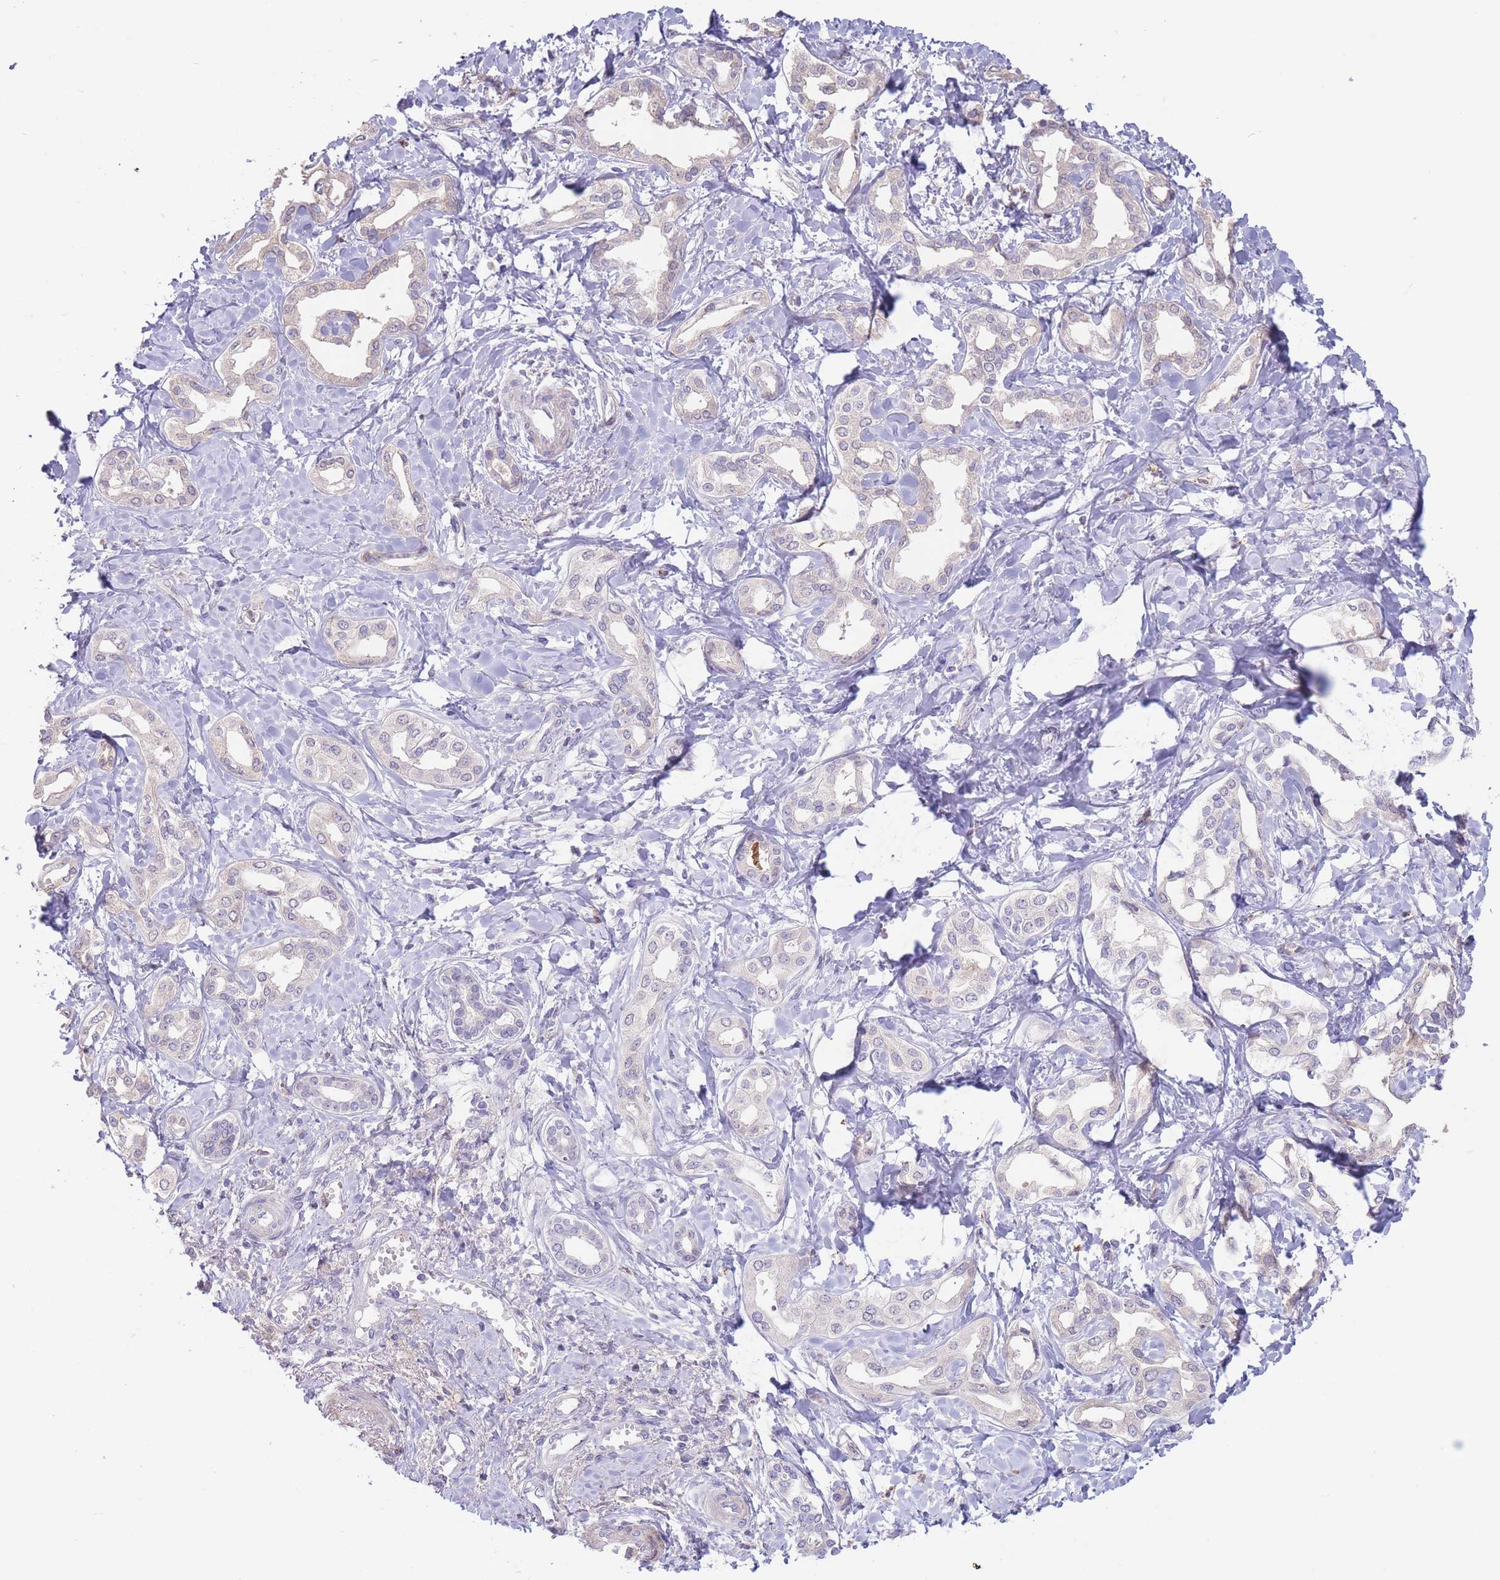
{"staining": {"intensity": "negative", "quantity": "none", "location": "none"}, "tissue": "liver cancer", "cell_type": "Tumor cells", "image_type": "cancer", "snomed": [{"axis": "morphology", "description": "Cholangiocarcinoma"}, {"axis": "topography", "description": "Liver"}], "caption": "Tumor cells are negative for protein expression in human liver cholangiocarcinoma. Brightfield microscopy of IHC stained with DAB (brown) and hematoxylin (blue), captured at high magnification.", "gene": "ZNF304", "patient": {"sex": "female", "age": 77}}